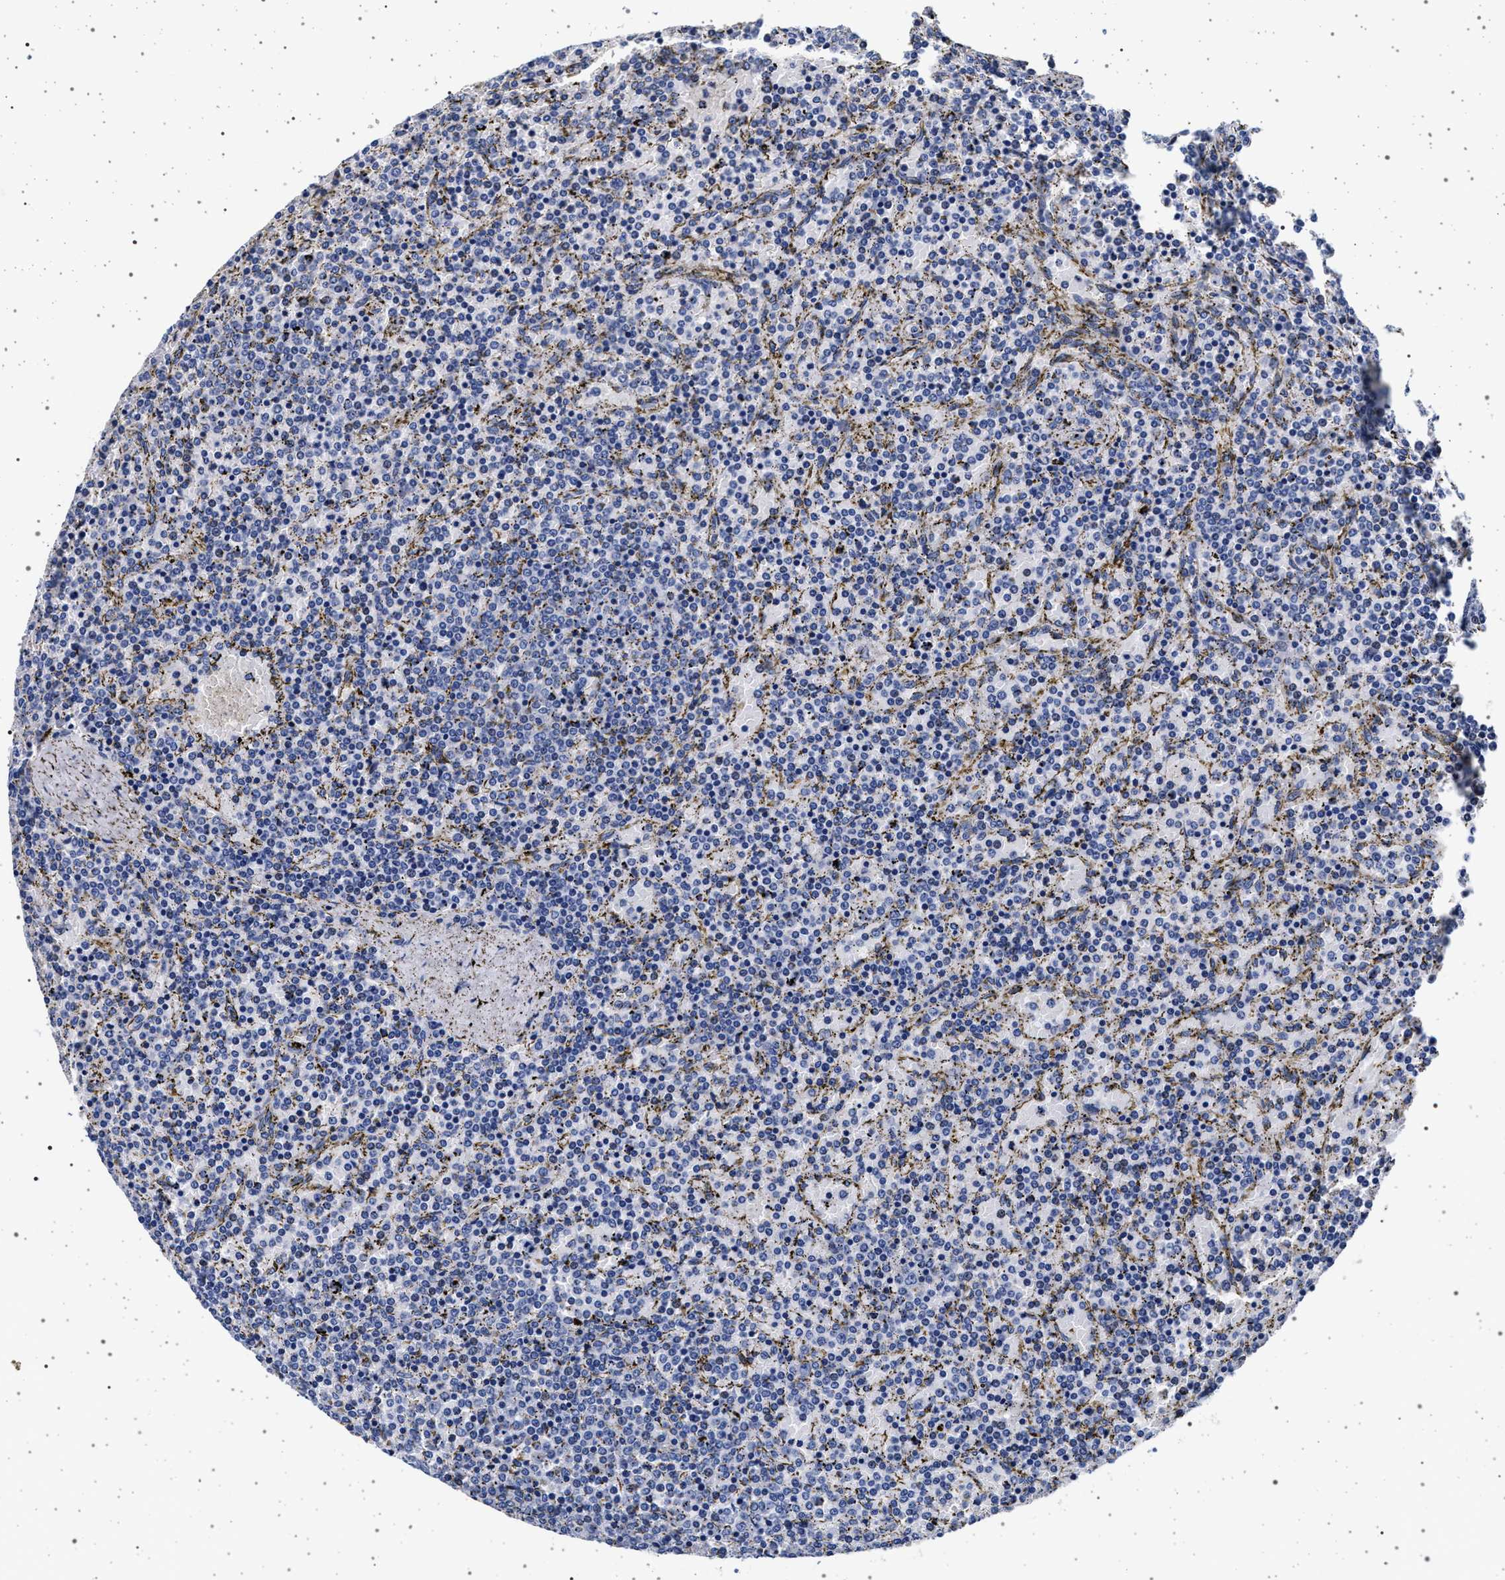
{"staining": {"intensity": "negative", "quantity": "none", "location": "none"}, "tissue": "lymphoma", "cell_type": "Tumor cells", "image_type": "cancer", "snomed": [{"axis": "morphology", "description": "Malignant lymphoma, non-Hodgkin's type, Low grade"}, {"axis": "topography", "description": "Spleen"}], "caption": "Tumor cells are negative for brown protein staining in malignant lymphoma, non-Hodgkin's type (low-grade).", "gene": "SLC9A1", "patient": {"sex": "female", "age": 77}}